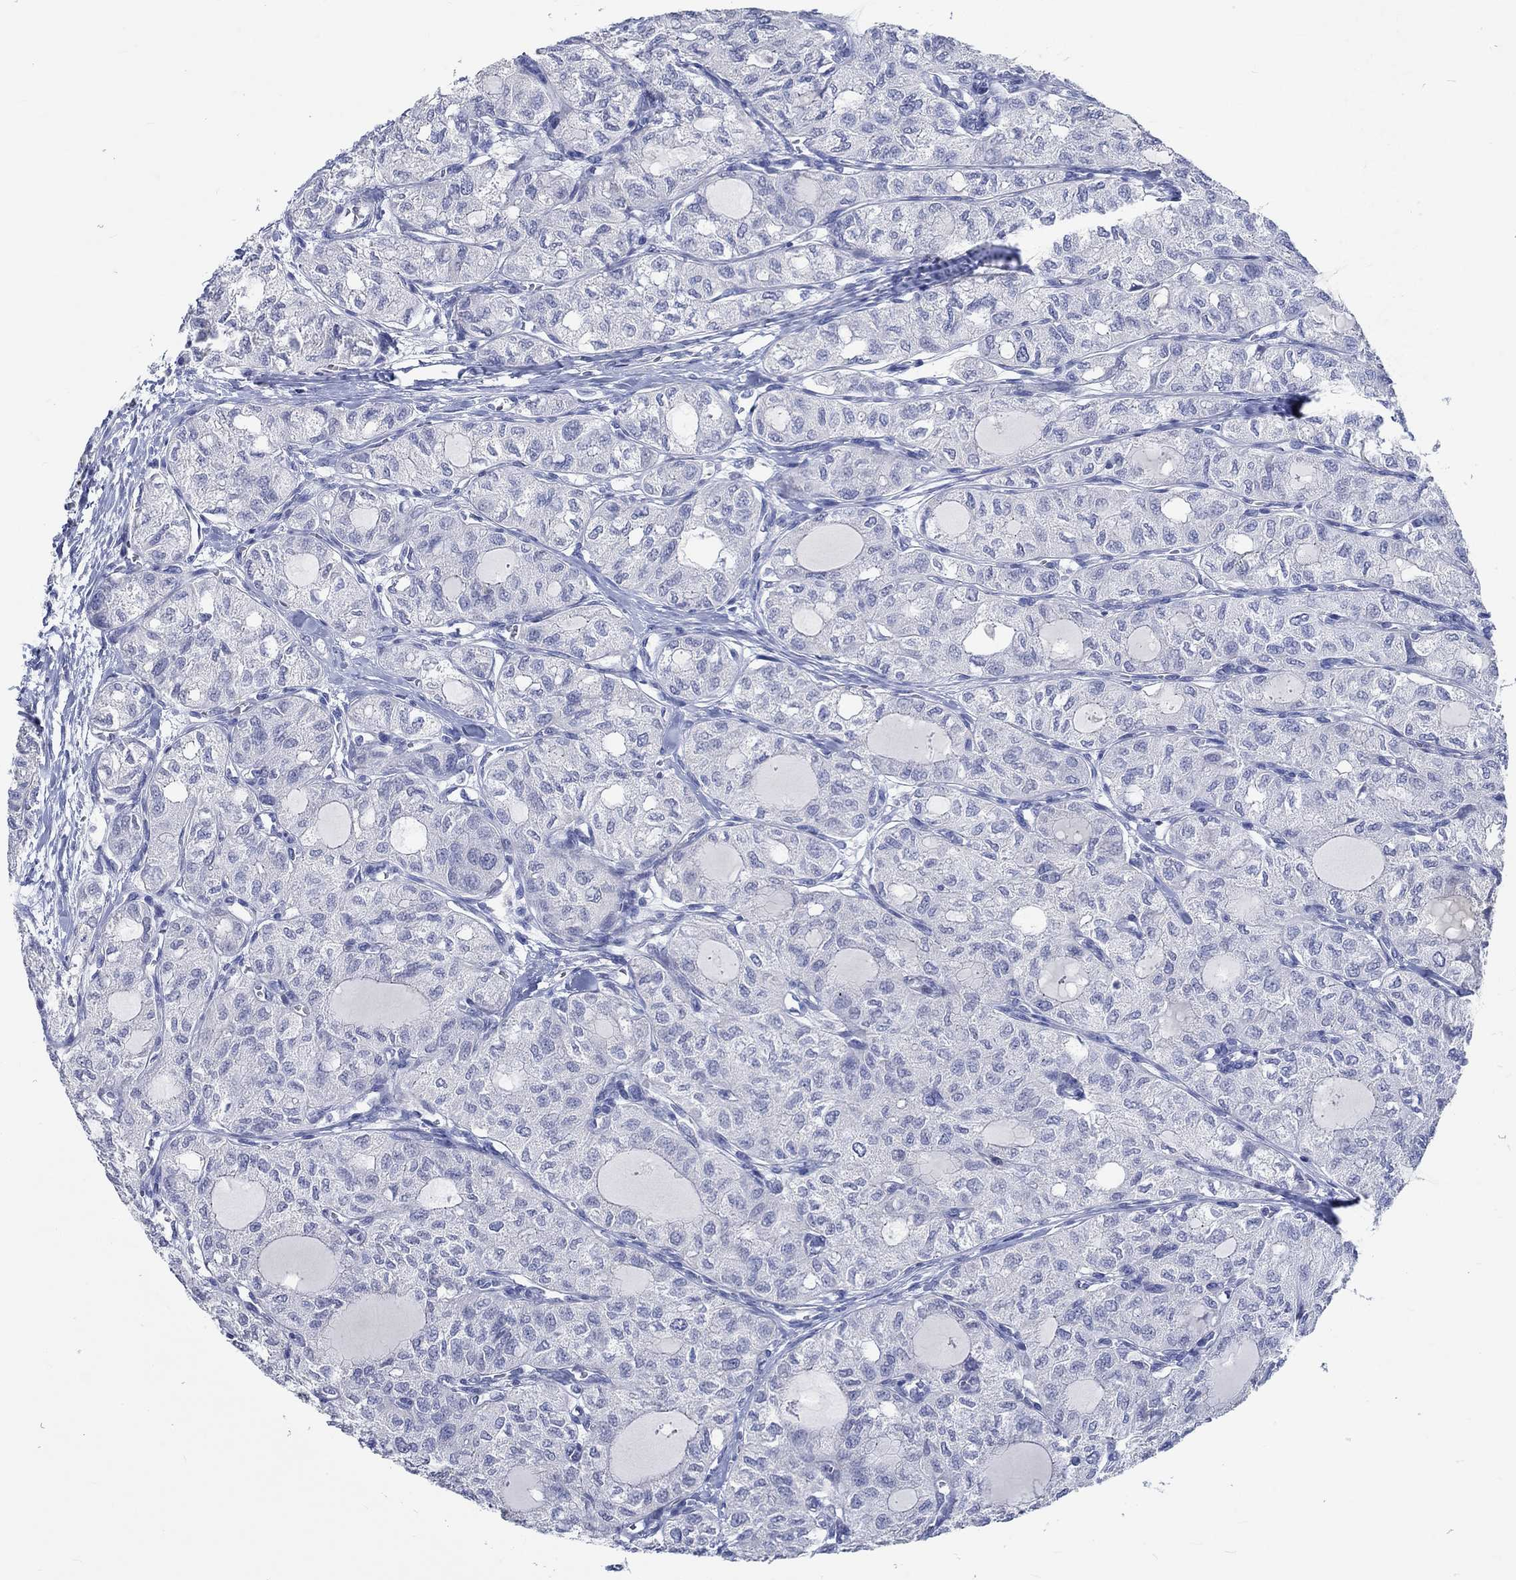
{"staining": {"intensity": "negative", "quantity": "none", "location": "none"}, "tissue": "thyroid cancer", "cell_type": "Tumor cells", "image_type": "cancer", "snomed": [{"axis": "morphology", "description": "Follicular adenoma carcinoma, NOS"}, {"axis": "topography", "description": "Thyroid gland"}], "caption": "IHC micrograph of neoplastic tissue: human thyroid cancer stained with DAB demonstrates no significant protein expression in tumor cells.", "gene": "C4orf47", "patient": {"sex": "male", "age": 75}}